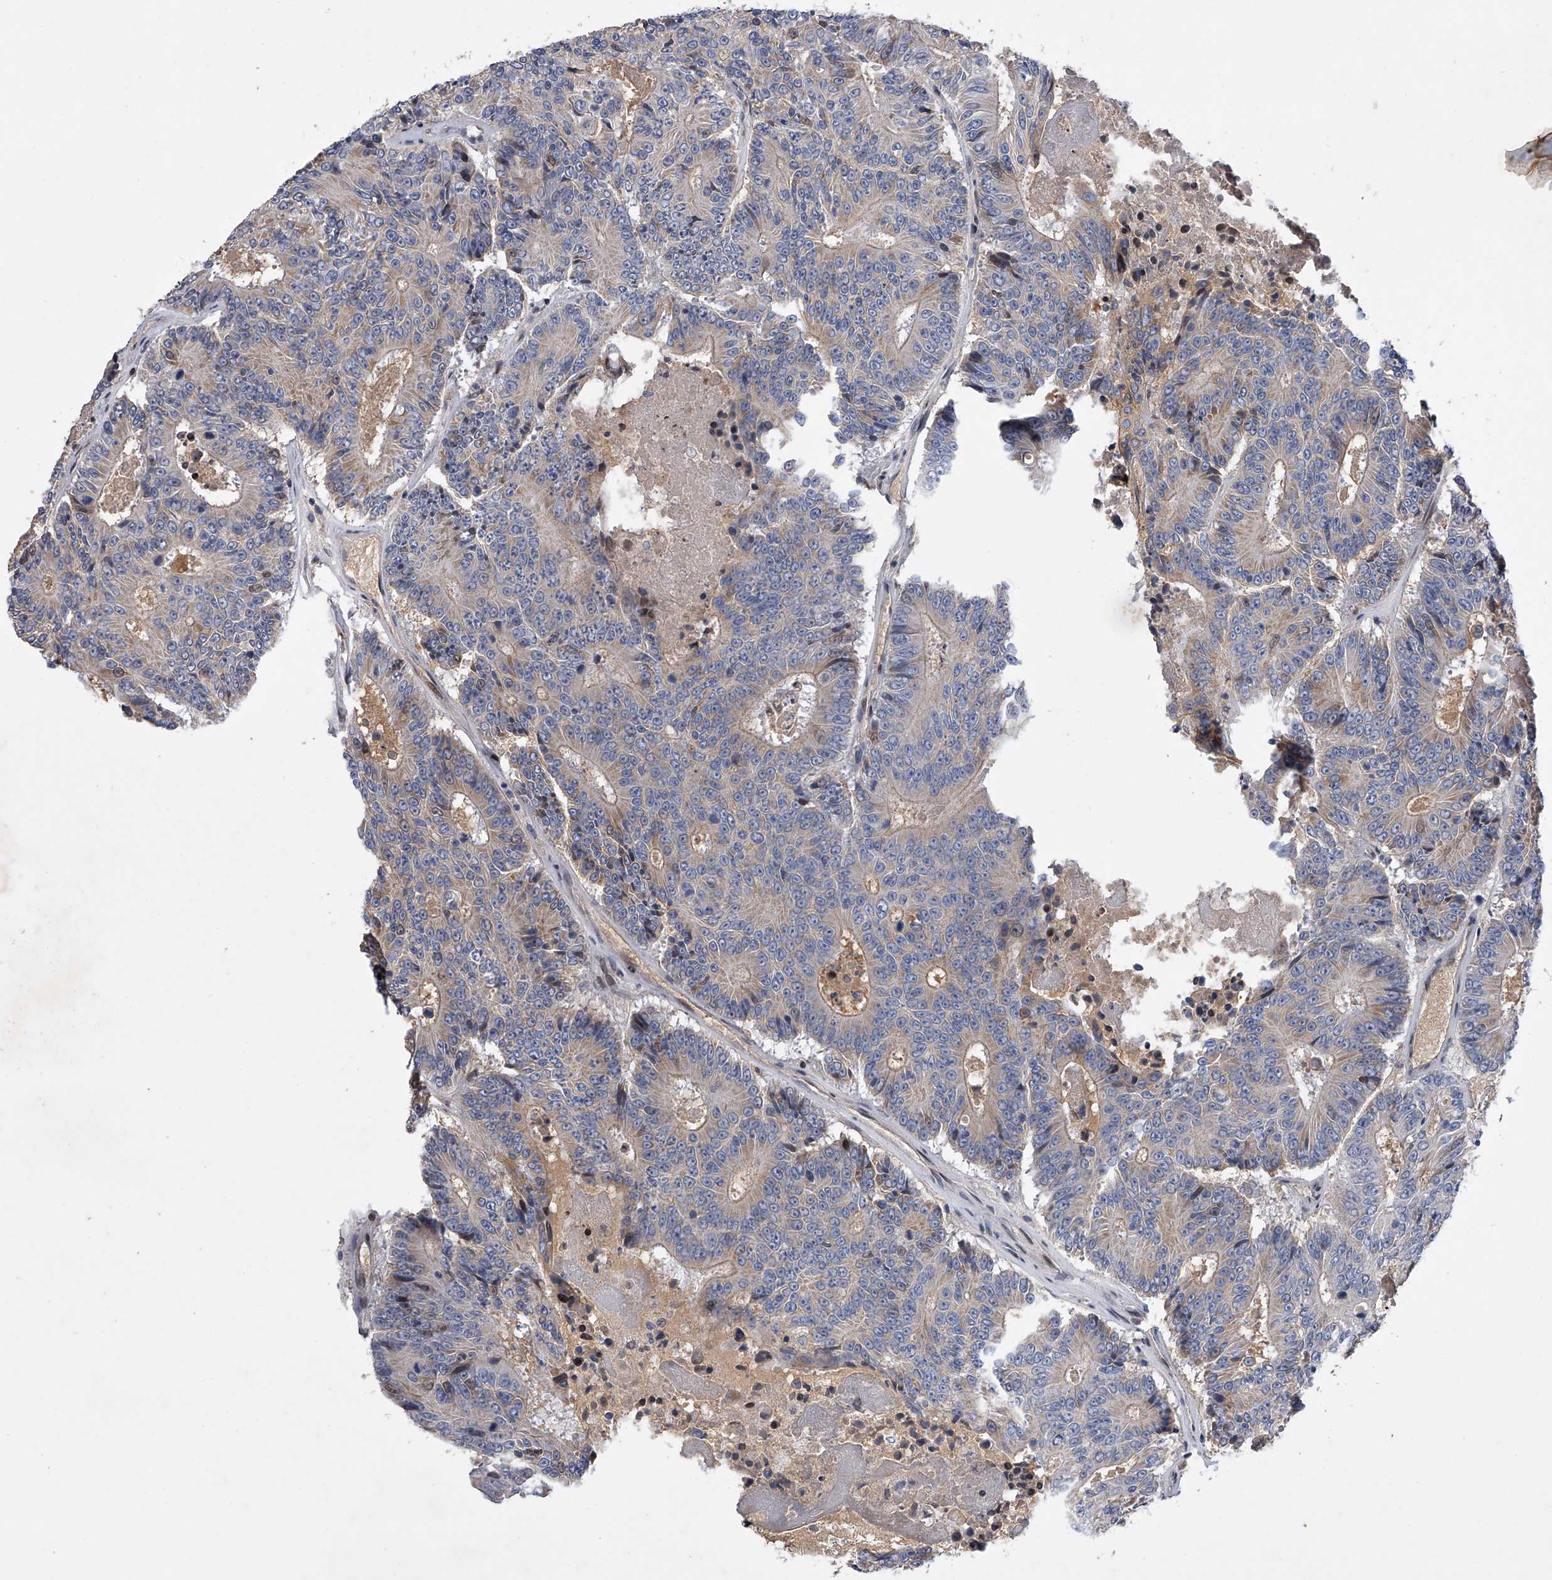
{"staining": {"intensity": "weak", "quantity": "<25%", "location": "cytoplasmic/membranous"}, "tissue": "colorectal cancer", "cell_type": "Tumor cells", "image_type": "cancer", "snomed": [{"axis": "morphology", "description": "Adenocarcinoma, NOS"}, {"axis": "topography", "description": "Colon"}], "caption": "A photomicrograph of colorectal adenocarcinoma stained for a protein exhibits no brown staining in tumor cells.", "gene": "CDH12", "patient": {"sex": "male", "age": 83}}